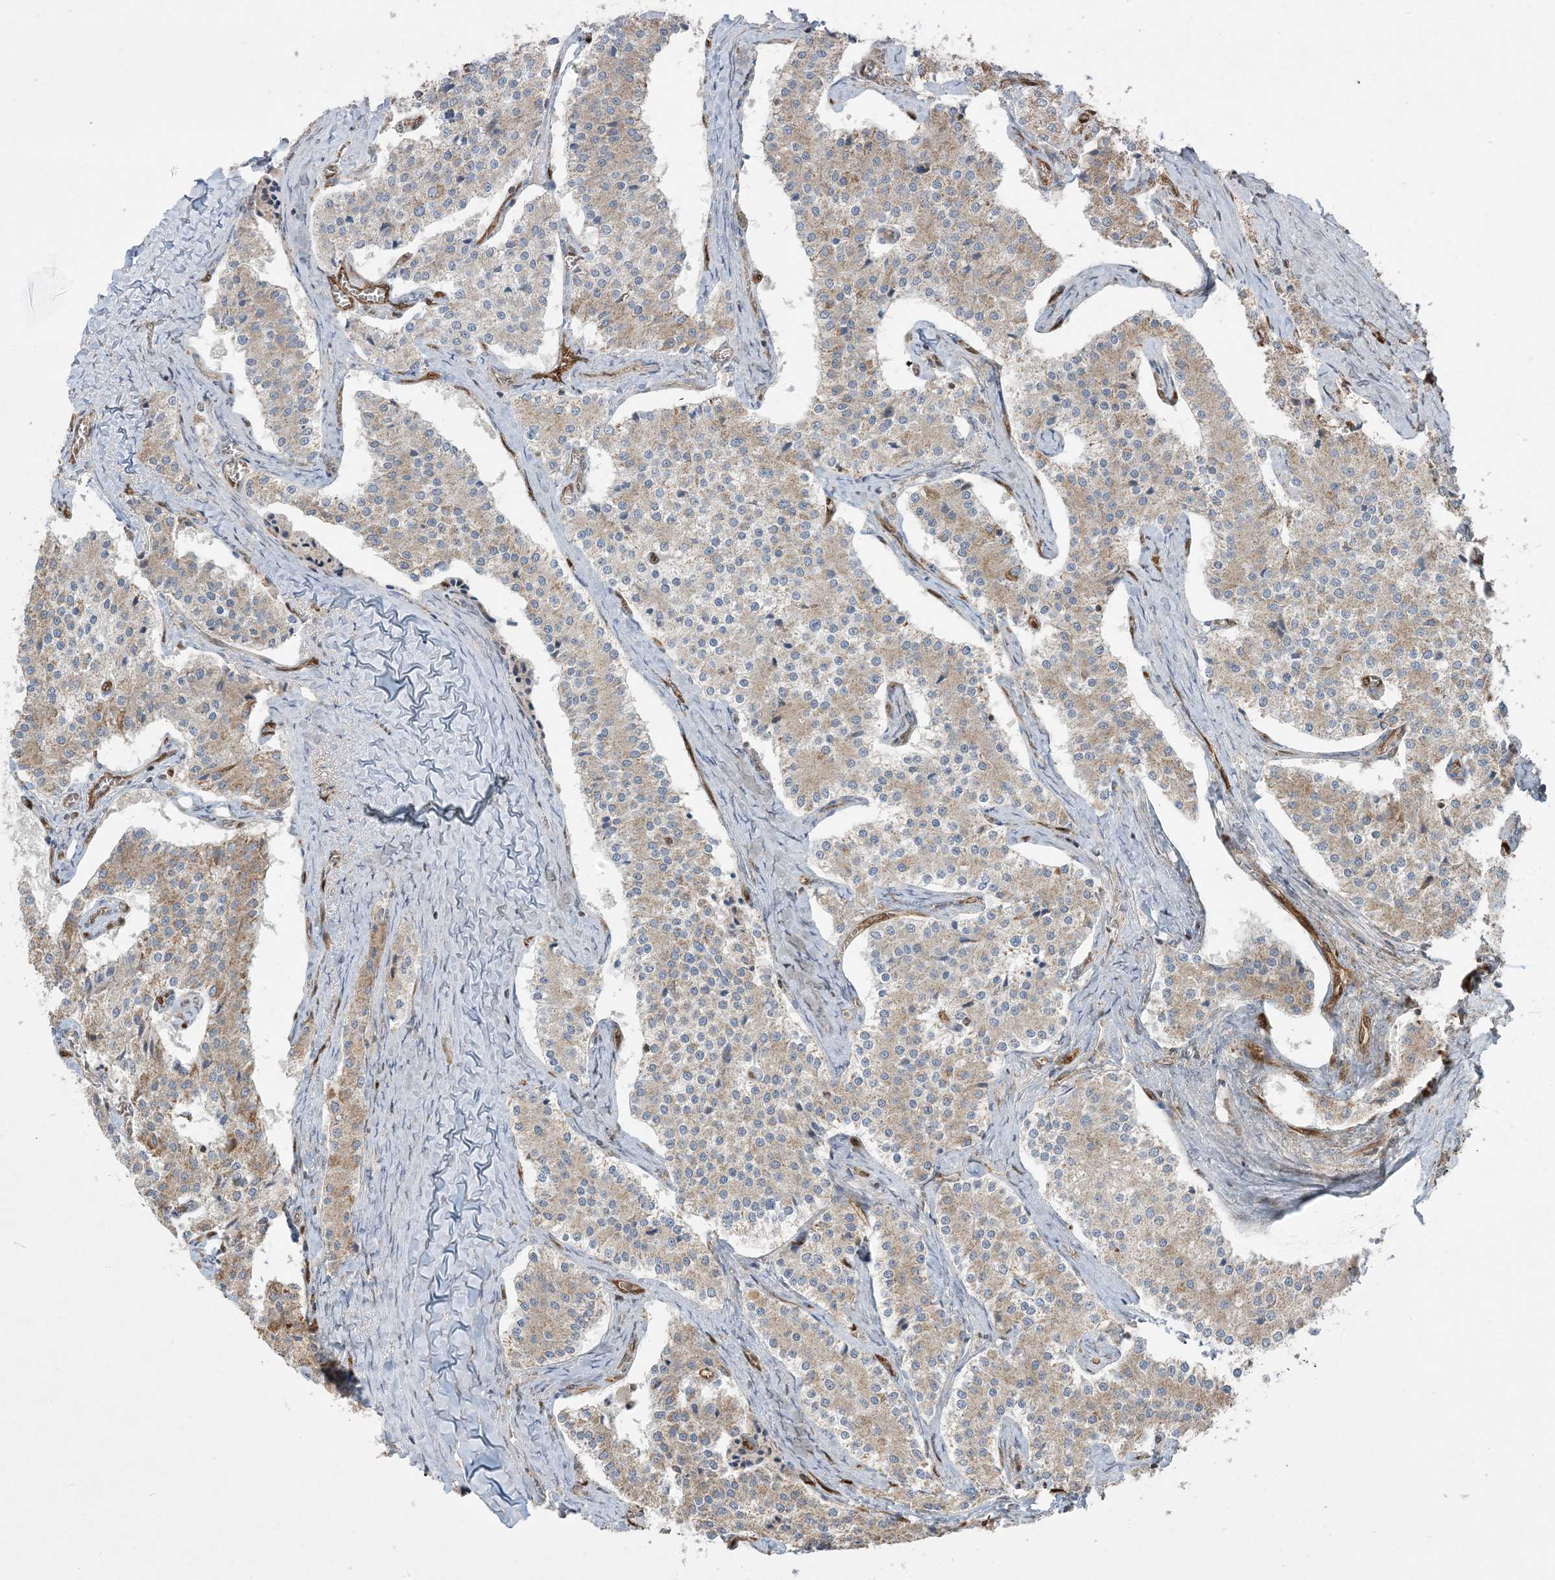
{"staining": {"intensity": "weak", "quantity": "25%-75%", "location": "cytoplasmic/membranous"}, "tissue": "carcinoid", "cell_type": "Tumor cells", "image_type": "cancer", "snomed": [{"axis": "morphology", "description": "Carcinoid, malignant, NOS"}, {"axis": "topography", "description": "Colon"}], "caption": "Immunohistochemical staining of human malignant carcinoid reveals low levels of weak cytoplasmic/membranous protein expression in about 25%-75% of tumor cells.", "gene": "PPM1F", "patient": {"sex": "female", "age": 52}}